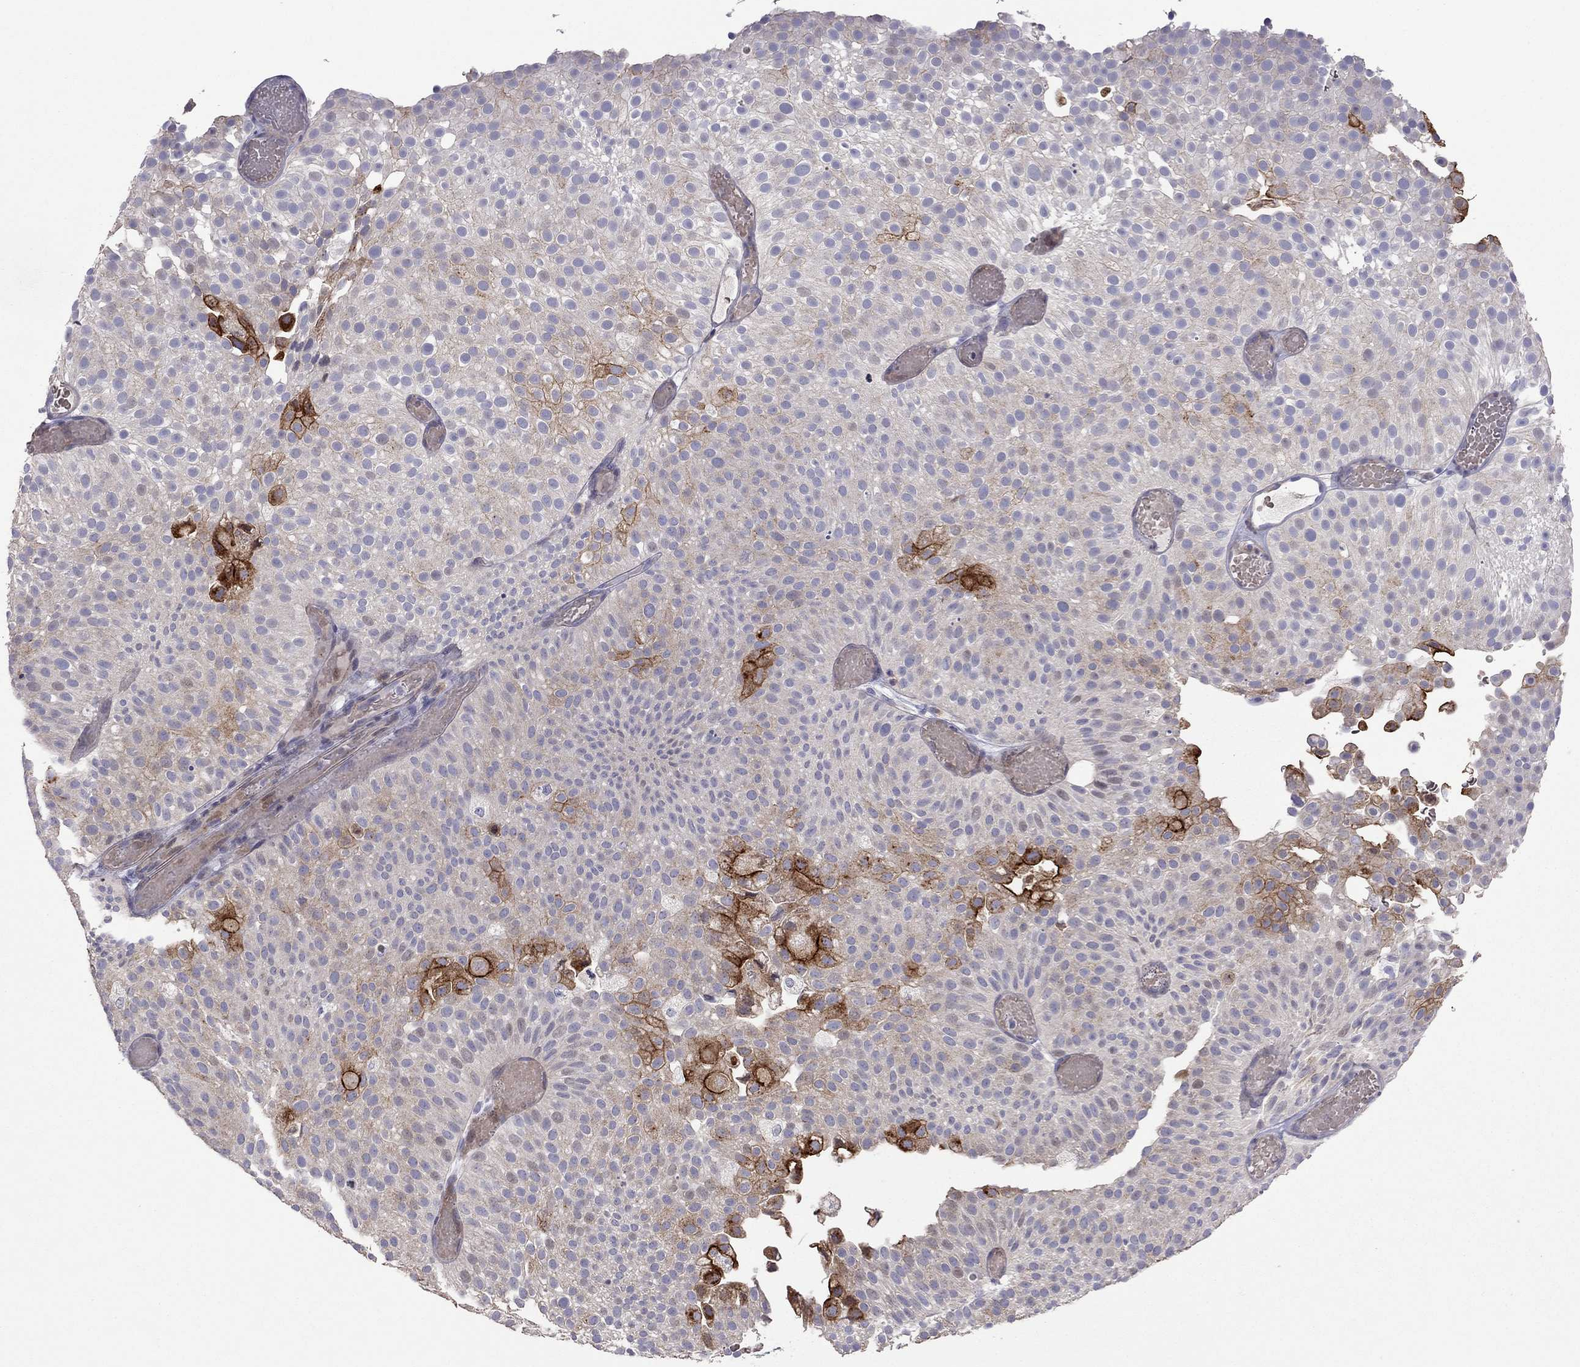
{"staining": {"intensity": "strong", "quantity": "<25%", "location": "cytoplasmic/membranous"}, "tissue": "urothelial cancer", "cell_type": "Tumor cells", "image_type": "cancer", "snomed": [{"axis": "morphology", "description": "Urothelial carcinoma, Low grade"}, {"axis": "topography", "description": "Urinary bladder"}], "caption": "Urothelial cancer was stained to show a protein in brown. There is medium levels of strong cytoplasmic/membranous positivity in approximately <25% of tumor cells.", "gene": "SYTL2", "patient": {"sex": "male", "age": 78}}